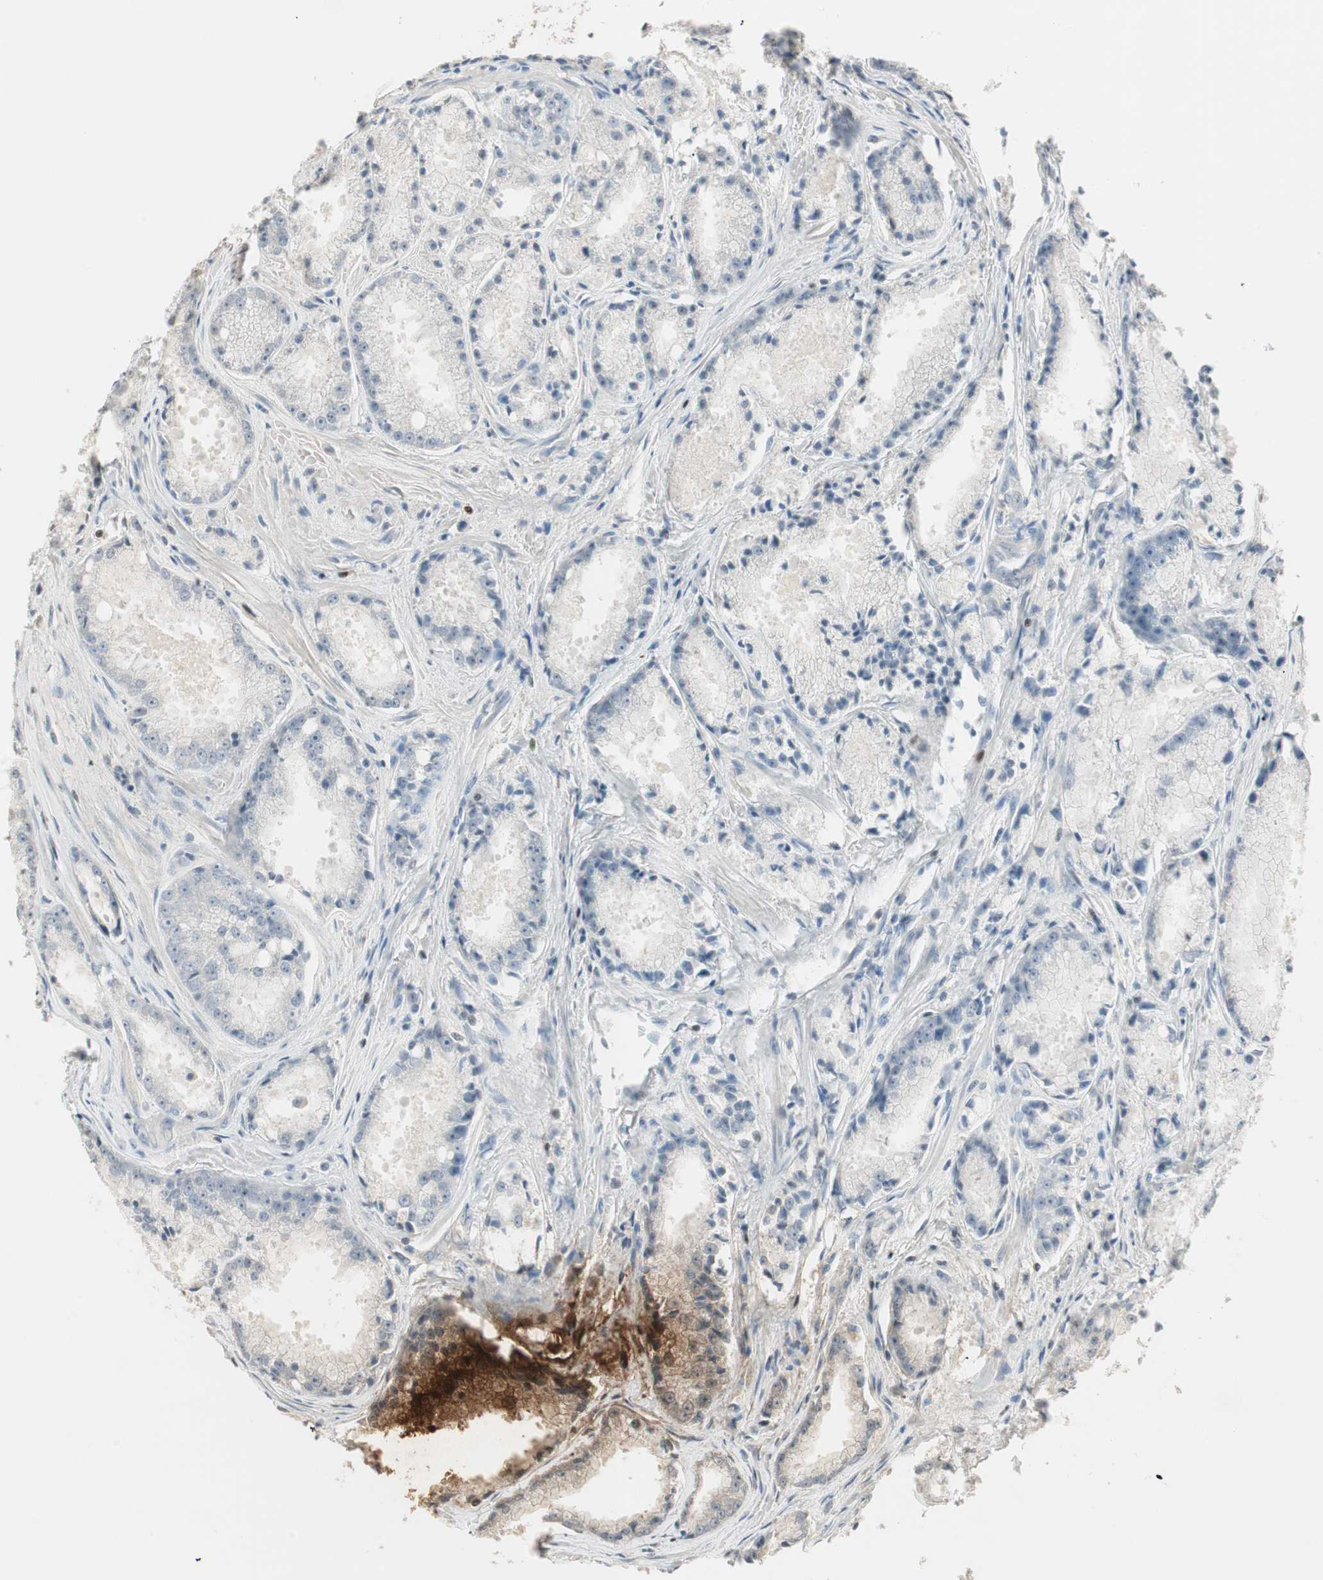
{"staining": {"intensity": "negative", "quantity": "none", "location": "none"}, "tissue": "prostate cancer", "cell_type": "Tumor cells", "image_type": "cancer", "snomed": [{"axis": "morphology", "description": "Adenocarcinoma, Low grade"}, {"axis": "topography", "description": "Prostate"}], "caption": "The micrograph displays no staining of tumor cells in prostate cancer.", "gene": "RUNX2", "patient": {"sex": "male", "age": 64}}